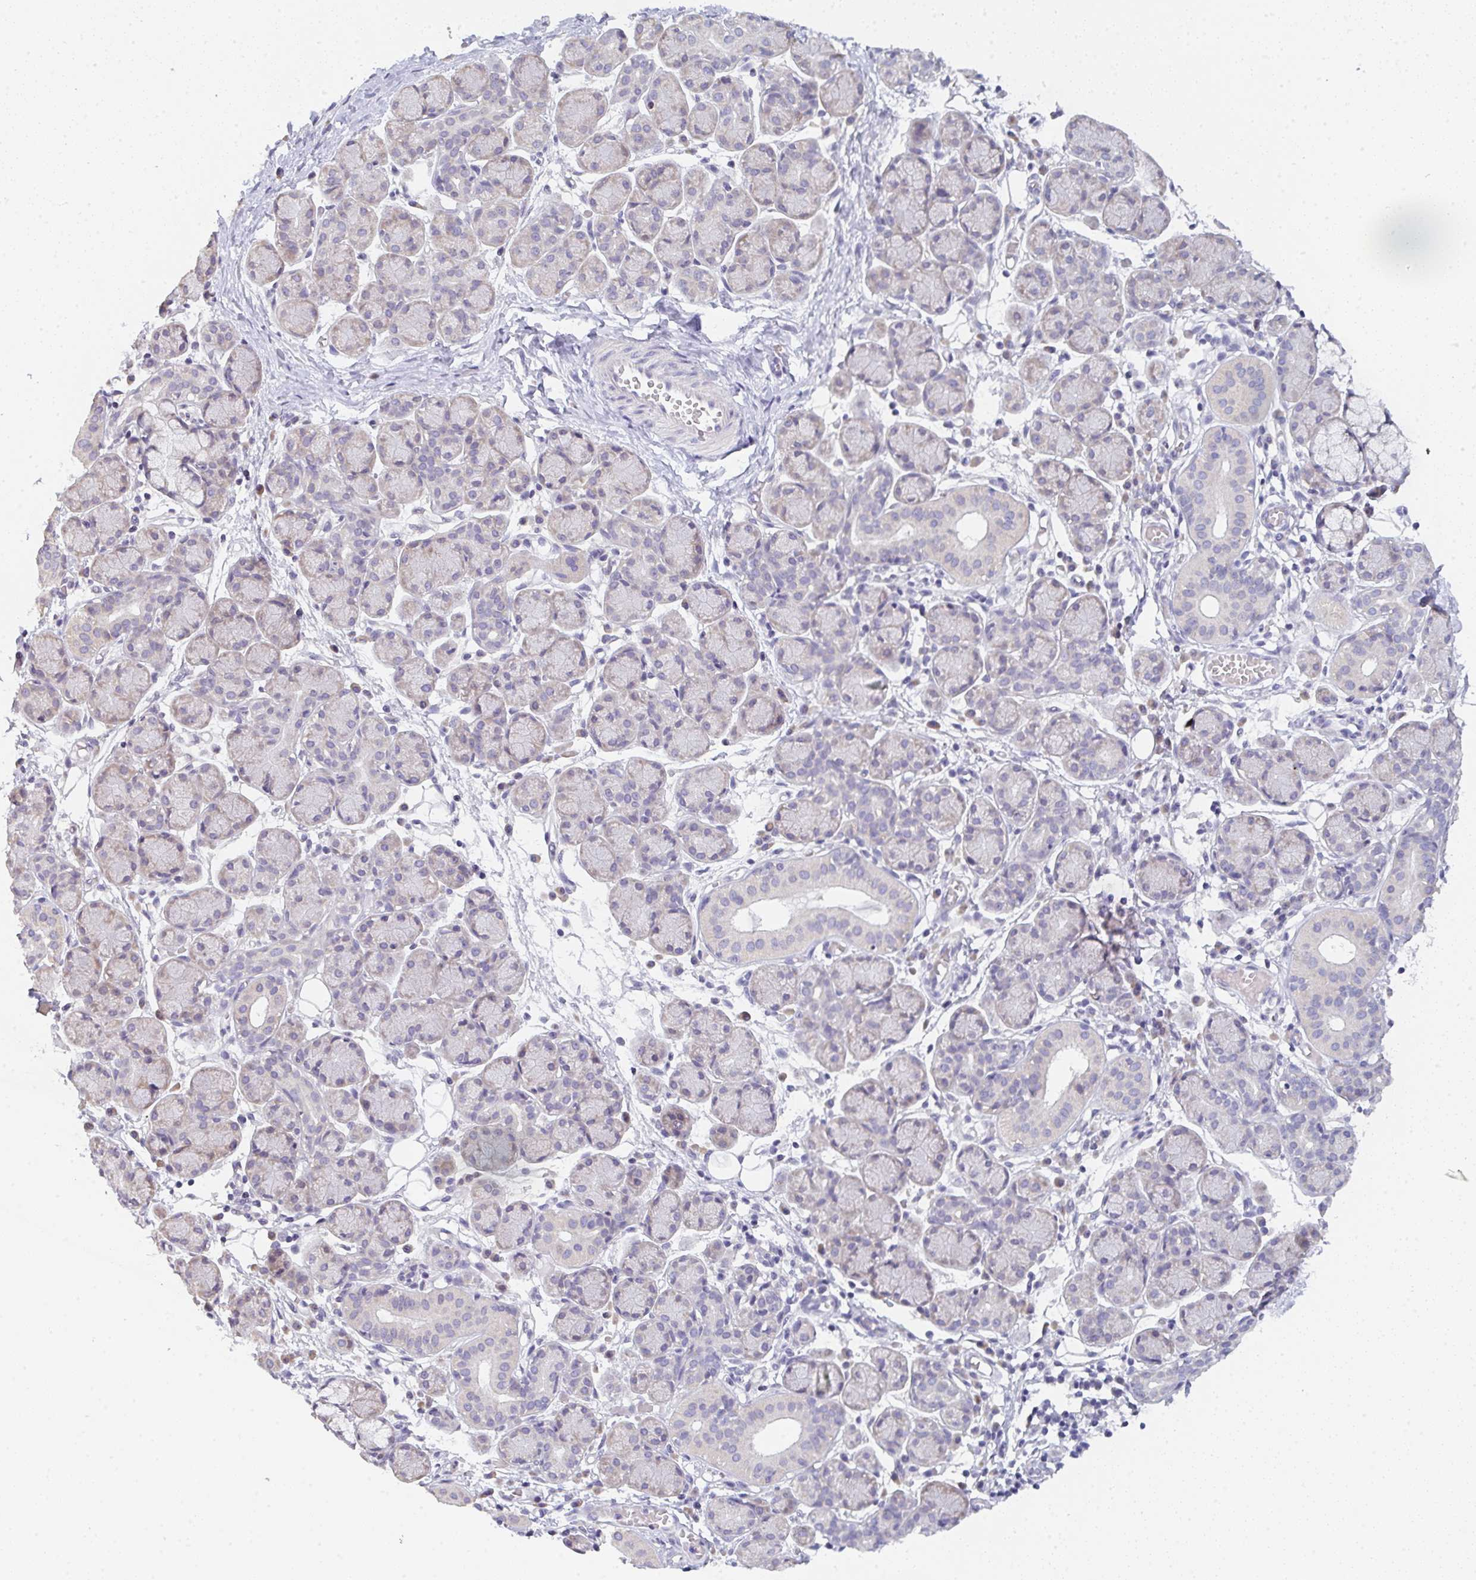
{"staining": {"intensity": "weak", "quantity": "<25%", "location": "cytoplasmic/membranous"}, "tissue": "salivary gland", "cell_type": "Glandular cells", "image_type": "normal", "snomed": [{"axis": "morphology", "description": "Normal tissue, NOS"}, {"axis": "morphology", "description": "Inflammation, NOS"}, {"axis": "topography", "description": "Lymph node"}, {"axis": "topography", "description": "Salivary gland"}], "caption": "This micrograph is of benign salivary gland stained with immunohistochemistry (IHC) to label a protein in brown with the nuclei are counter-stained blue. There is no staining in glandular cells. Nuclei are stained in blue.", "gene": "CACNA1S", "patient": {"sex": "male", "age": 3}}